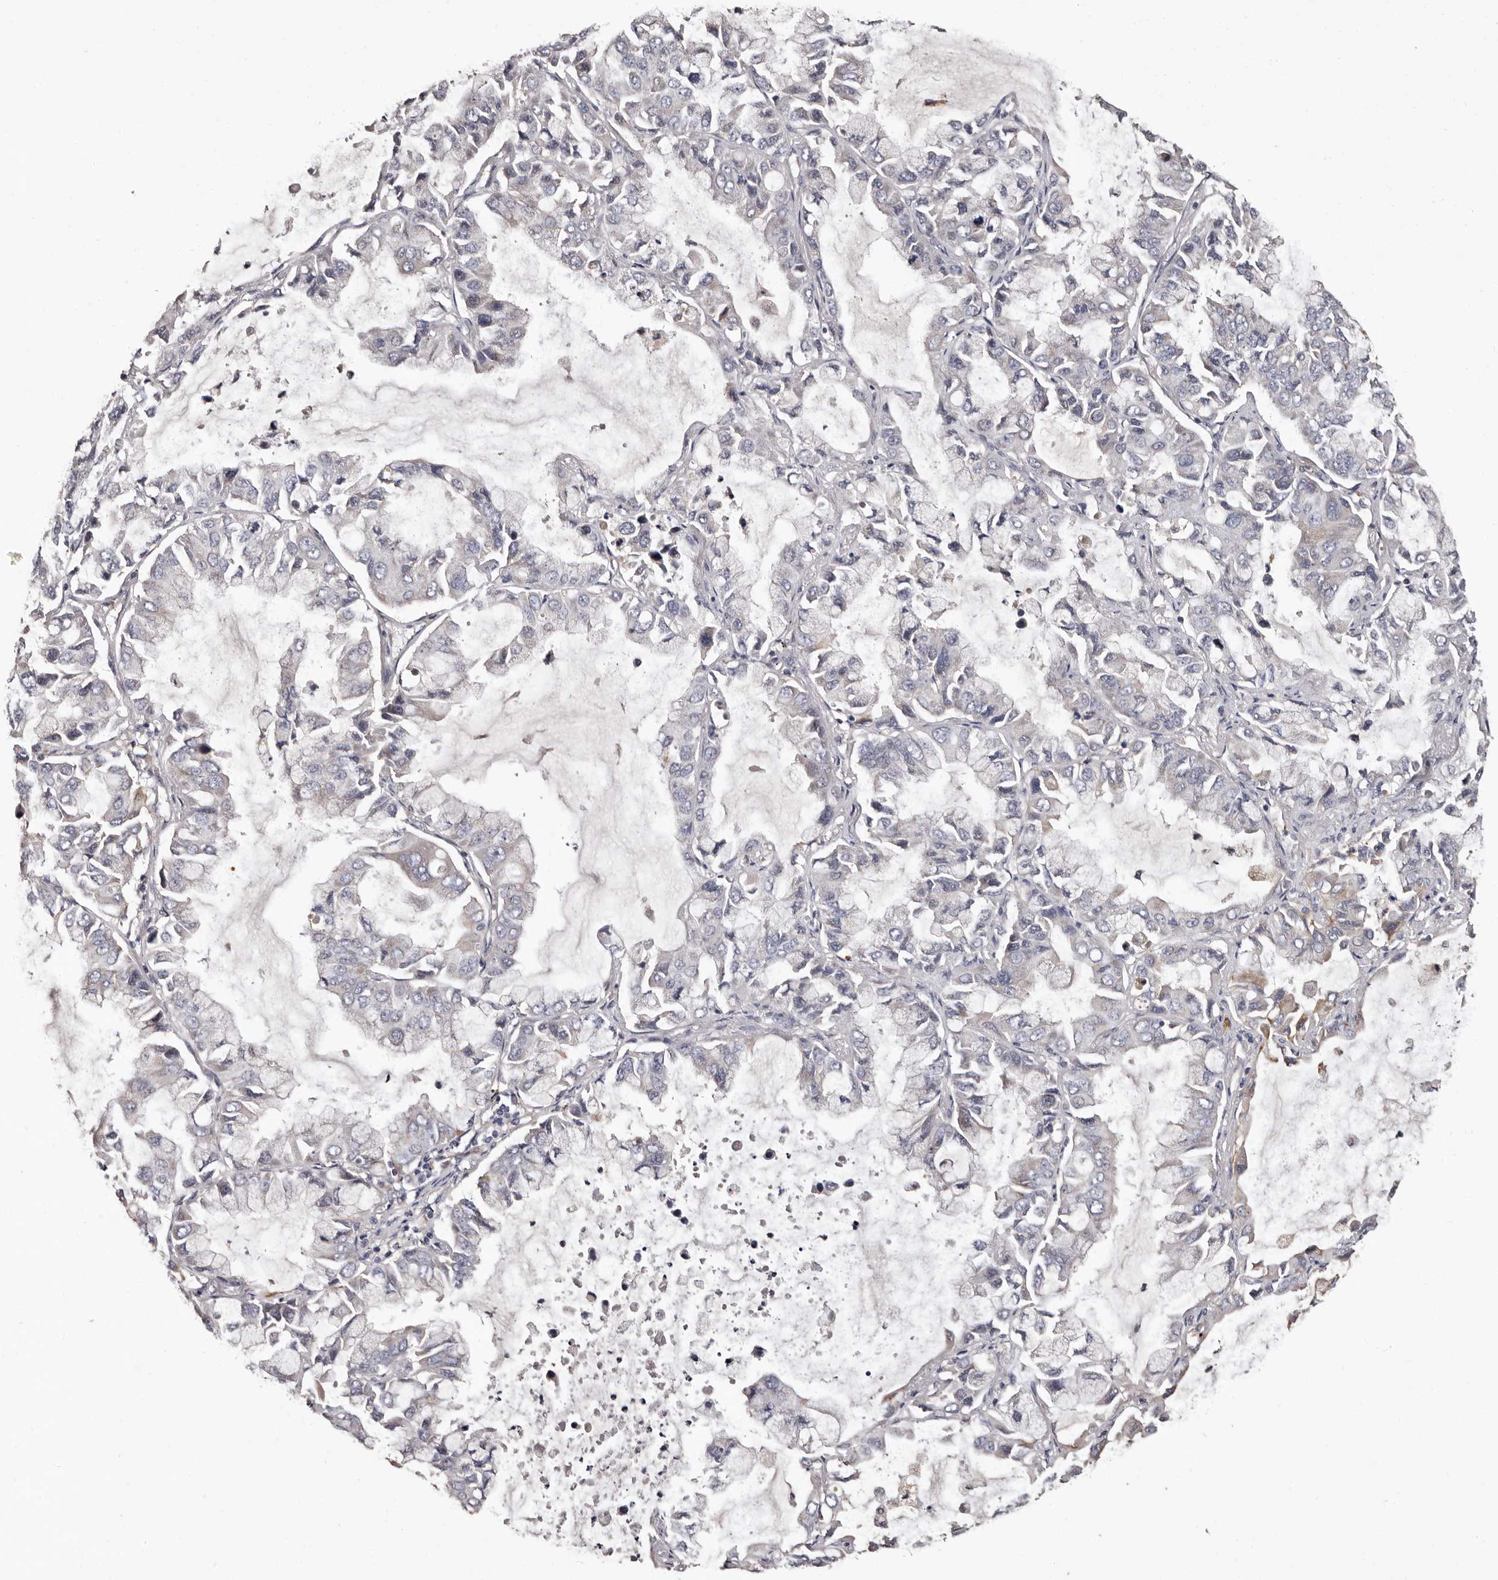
{"staining": {"intensity": "strong", "quantity": "<25%", "location": "cytoplasmic/membranous"}, "tissue": "lung cancer", "cell_type": "Tumor cells", "image_type": "cancer", "snomed": [{"axis": "morphology", "description": "Adenocarcinoma, NOS"}, {"axis": "topography", "description": "Lung"}], "caption": "Tumor cells demonstrate medium levels of strong cytoplasmic/membranous expression in approximately <25% of cells in human lung cancer. (Stains: DAB (3,3'-diaminobenzidine) in brown, nuclei in blue, Microscopy: brightfield microscopy at high magnification).", "gene": "FAM91A1", "patient": {"sex": "male", "age": 64}}